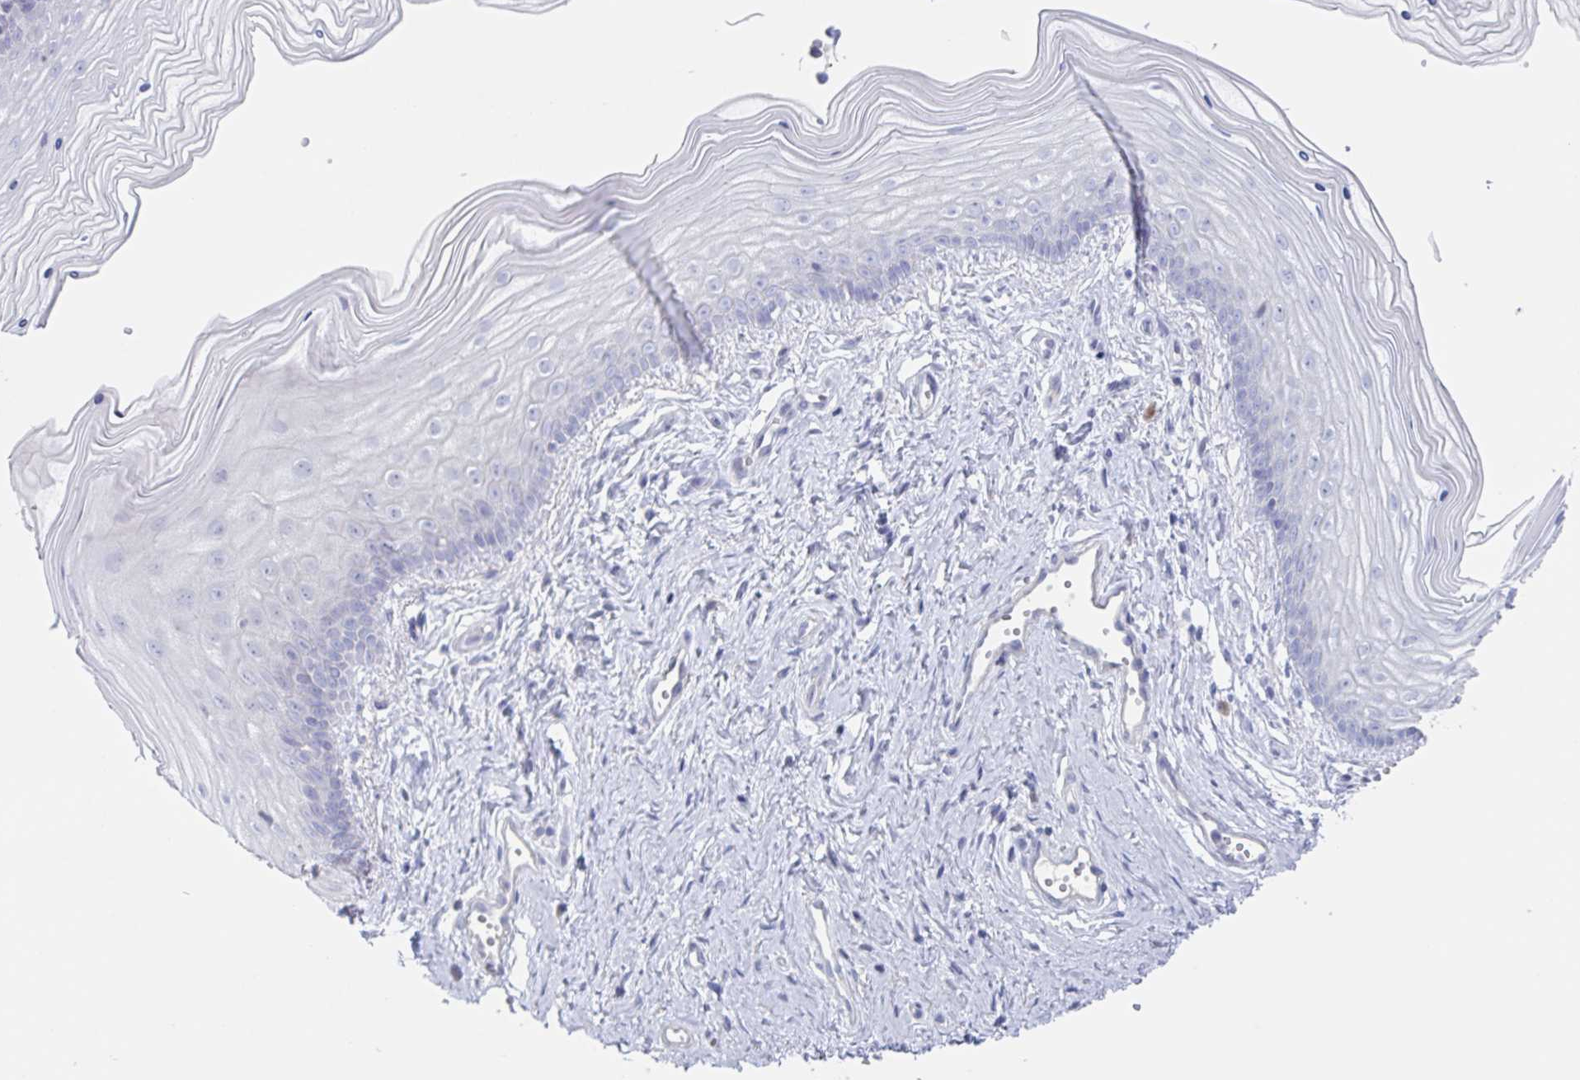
{"staining": {"intensity": "negative", "quantity": "none", "location": "none"}, "tissue": "vagina", "cell_type": "Squamous epithelial cells", "image_type": "normal", "snomed": [{"axis": "morphology", "description": "Normal tissue, NOS"}, {"axis": "topography", "description": "Vagina"}], "caption": "IHC image of benign vagina: vagina stained with DAB (3,3'-diaminobenzidine) demonstrates no significant protein positivity in squamous epithelial cells. (DAB immunohistochemistry (IHC) with hematoxylin counter stain).", "gene": "NOXRED1", "patient": {"sex": "female", "age": 38}}